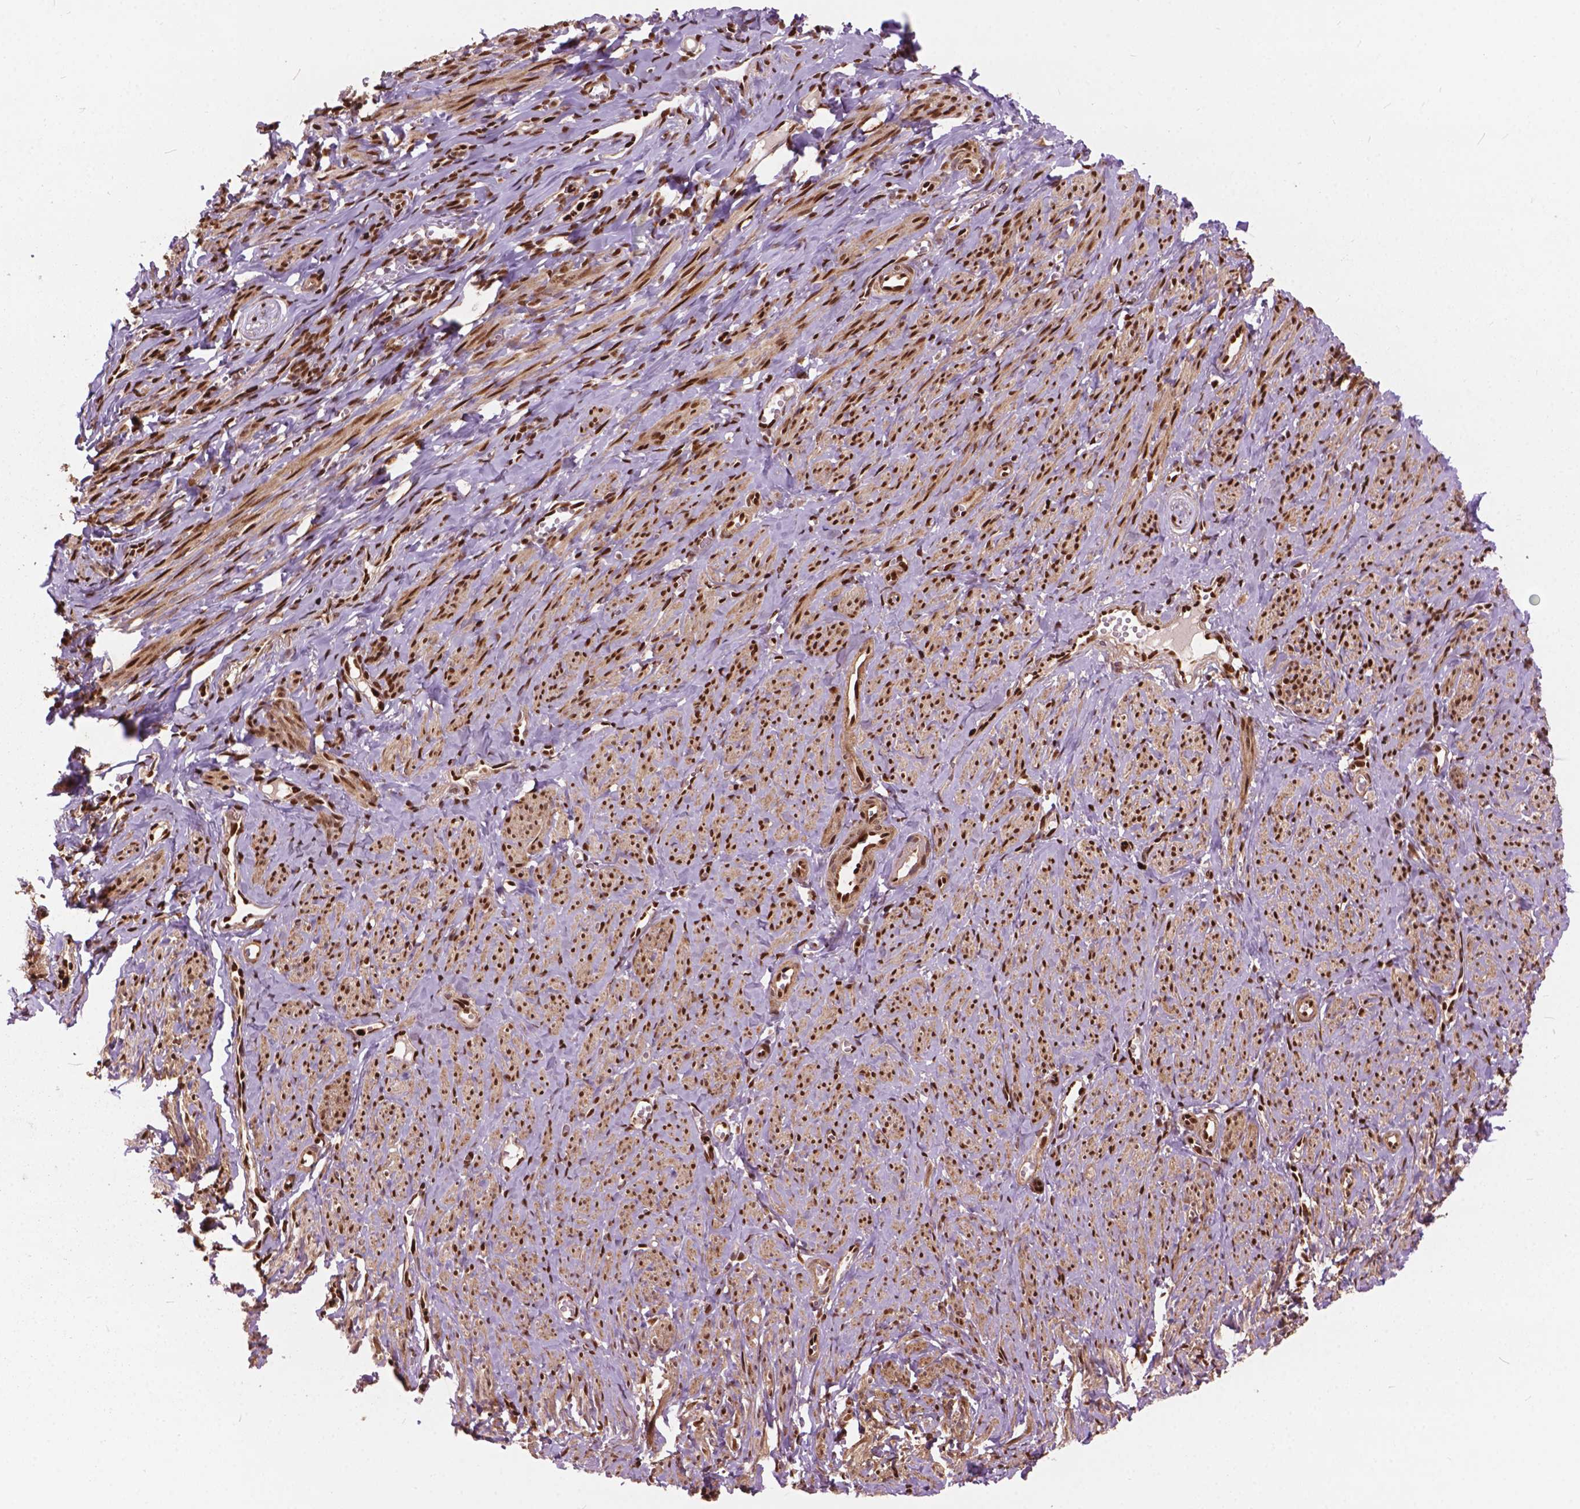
{"staining": {"intensity": "strong", "quantity": ">75%", "location": "nuclear"}, "tissue": "smooth muscle", "cell_type": "Smooth muscle cells", "image_type": "normal", "snomed": [{"axis": "morphology", "description": "Normal tissue, NOS"}, {"axis": "topography", "description": "Smooth muscle"}], "caption": "This histopathology image shows benign smooth muscle stained with IHC to label a protein in brown. The nuclear of smooth muscle cells show strong positivity for the protein. Nuclei are counter-stained blue.", "gene": "ANP32A", "patient": {"sex": "female", "age": 65}}